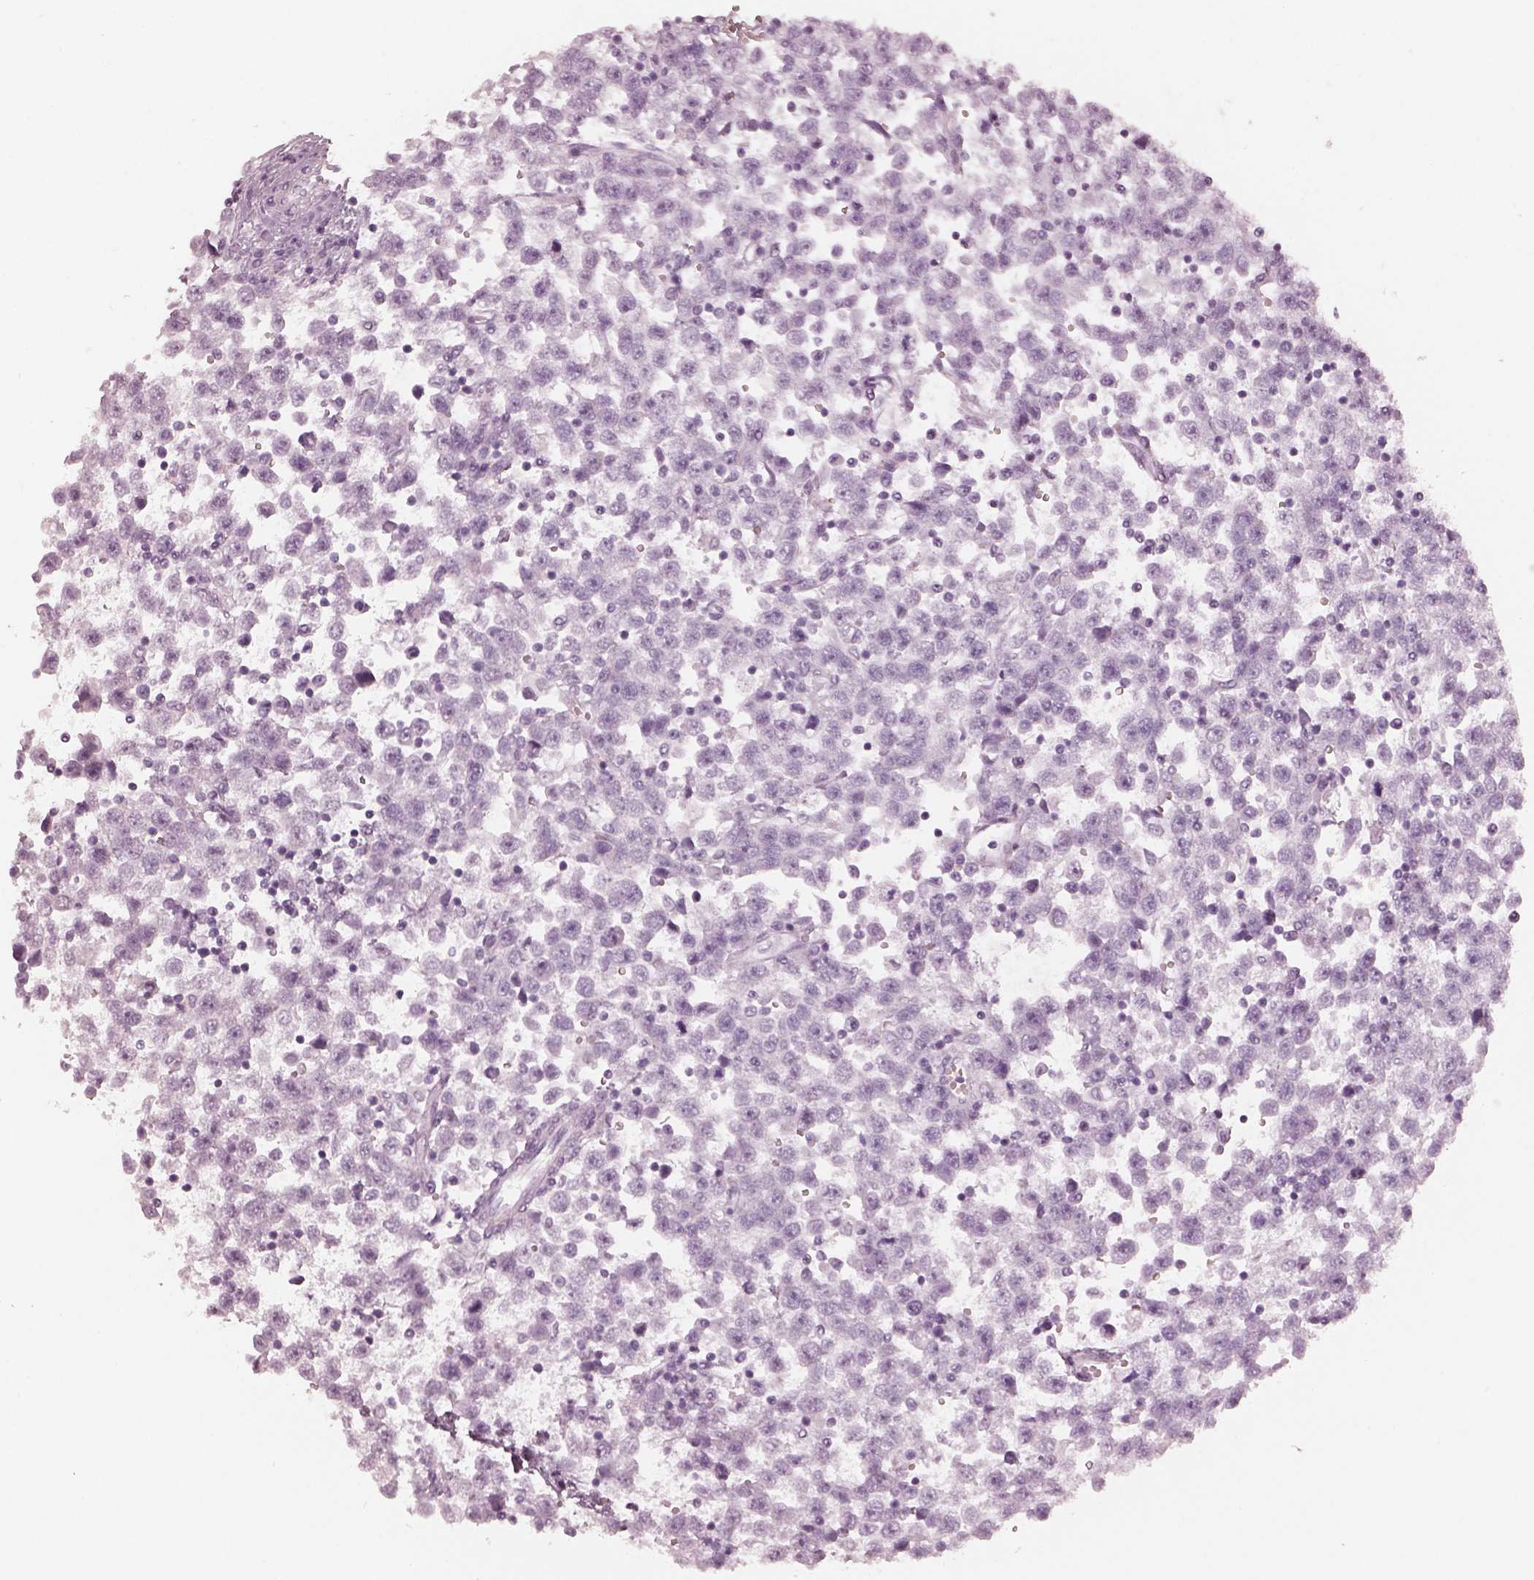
{"staining": {"intensity": "negative", "quantity": "none", "location": "none"}, "tissue": "testis cancer", "cell_type": "Tumor cells", "image_type": "cancer", "snomed": [{"axis": "morphology", "description": "Seminoma, NOS"}, {"axis": "topography", "description": "Testis"}], "caption": "DAB immunohistochemical staining of testis seminoma exhibits no significant staining in tumor cells.", "gene": "OPN4", "patient": {"sex": "male", "age": 34}}